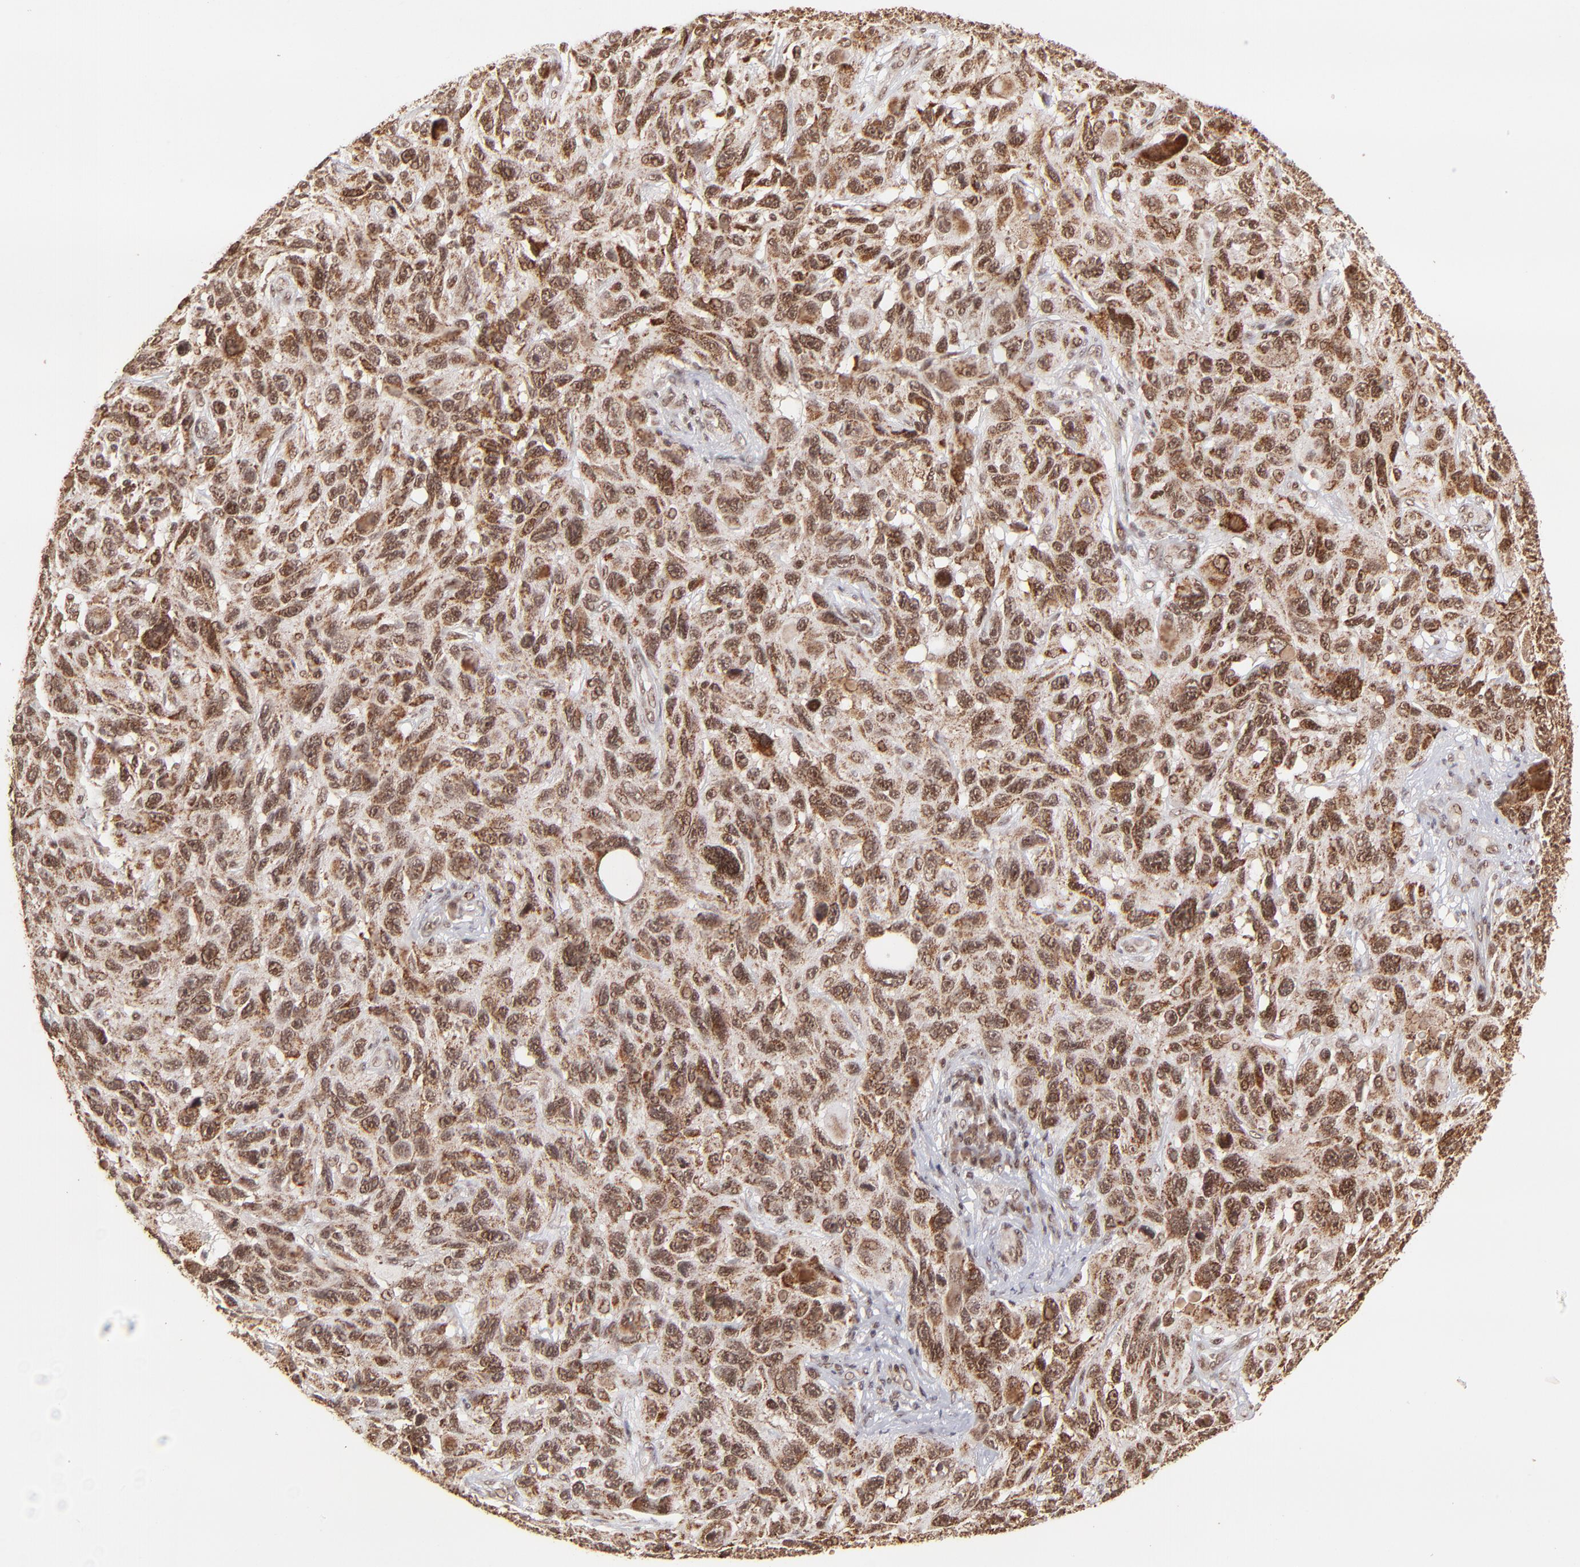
{"staining": {"intensity": "strong", "quantity": ">75%", "location": "cytoplasmic/membranous,nuclear"}, "tissue": "melanoma", "cell_type": "Tumor cells", "image_type": "cancer", "snomed": [{"axis": "morphology", "description": "Malignant melanoma, NOS"}, {"axis": "topography", "description": "Skin"}], "caption": "High-magnification brightfield microscopy of melanoma stained with DAB (3,3'-diaminobenzidine) (brown) and counterstained with hematoxylin (blue). tumor cells exhibit strong cytoplasmic/membranous and nuclear positivity is present in about>75% of cells.", "gene": "MED15", "patient": {"sex": "male", "age": 53}}